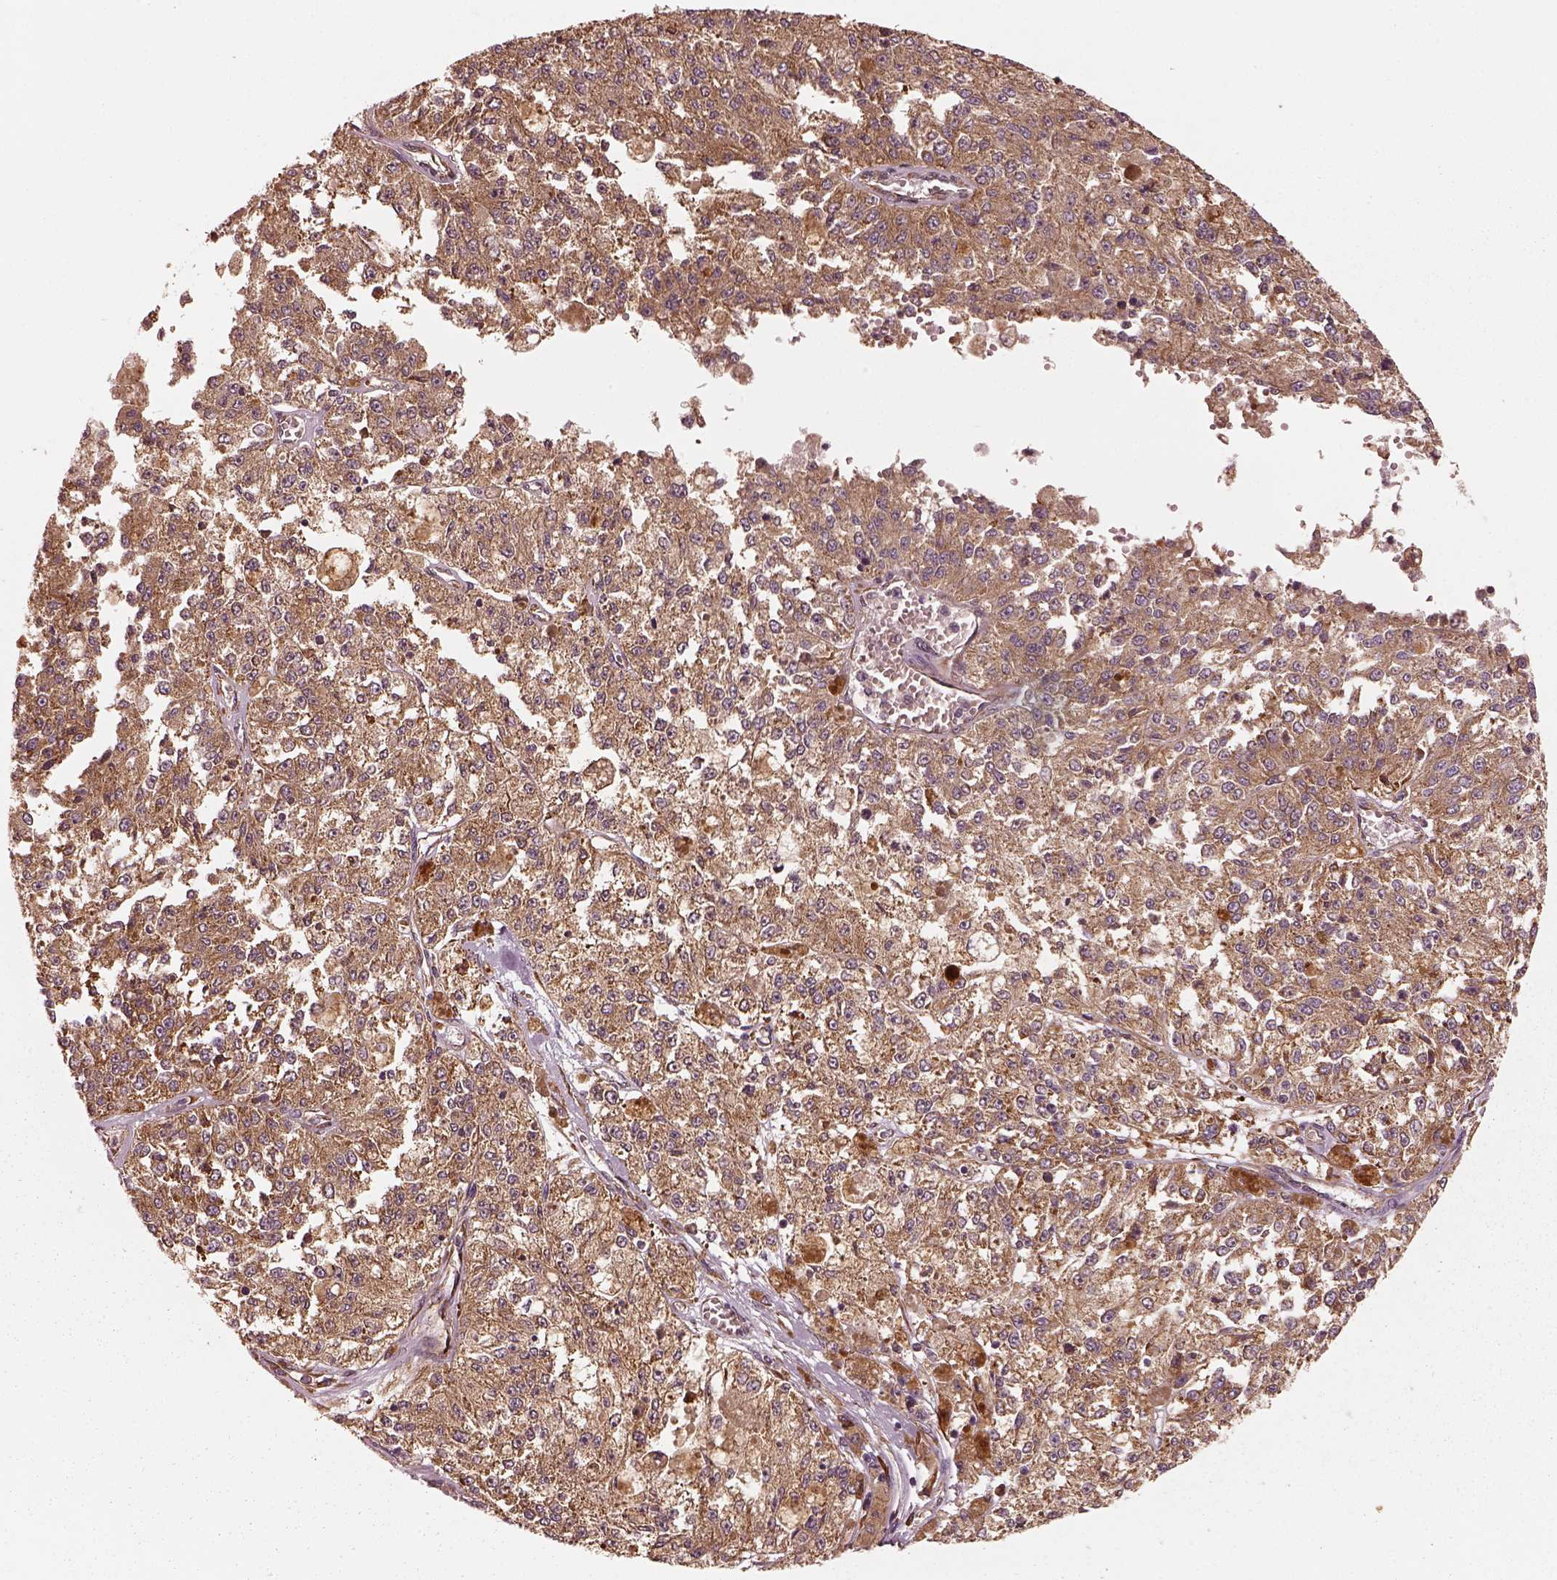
{"staining": {"intensity": "moderate", "quantity": ">75%", "location": "cytoplasmic/membranous"}, "tissue": "melanoma", "cell_type": "Tumor cells", "image_type": "cancer", "snomed": [{"axis": "morphology", "description": "Malignant melanoma, Metastatic site"}, {"axis": "topography", "description": "Lymph node"}], "caption": "High-power microscopy captured an immunohistochemistry histopathology image of melanoma, revealing moderate cytoplasmic/membranous expression in approximately >75% of tumor cells.", "gene": "RPS5", "patient": {"sex": "female", "age": 64}}